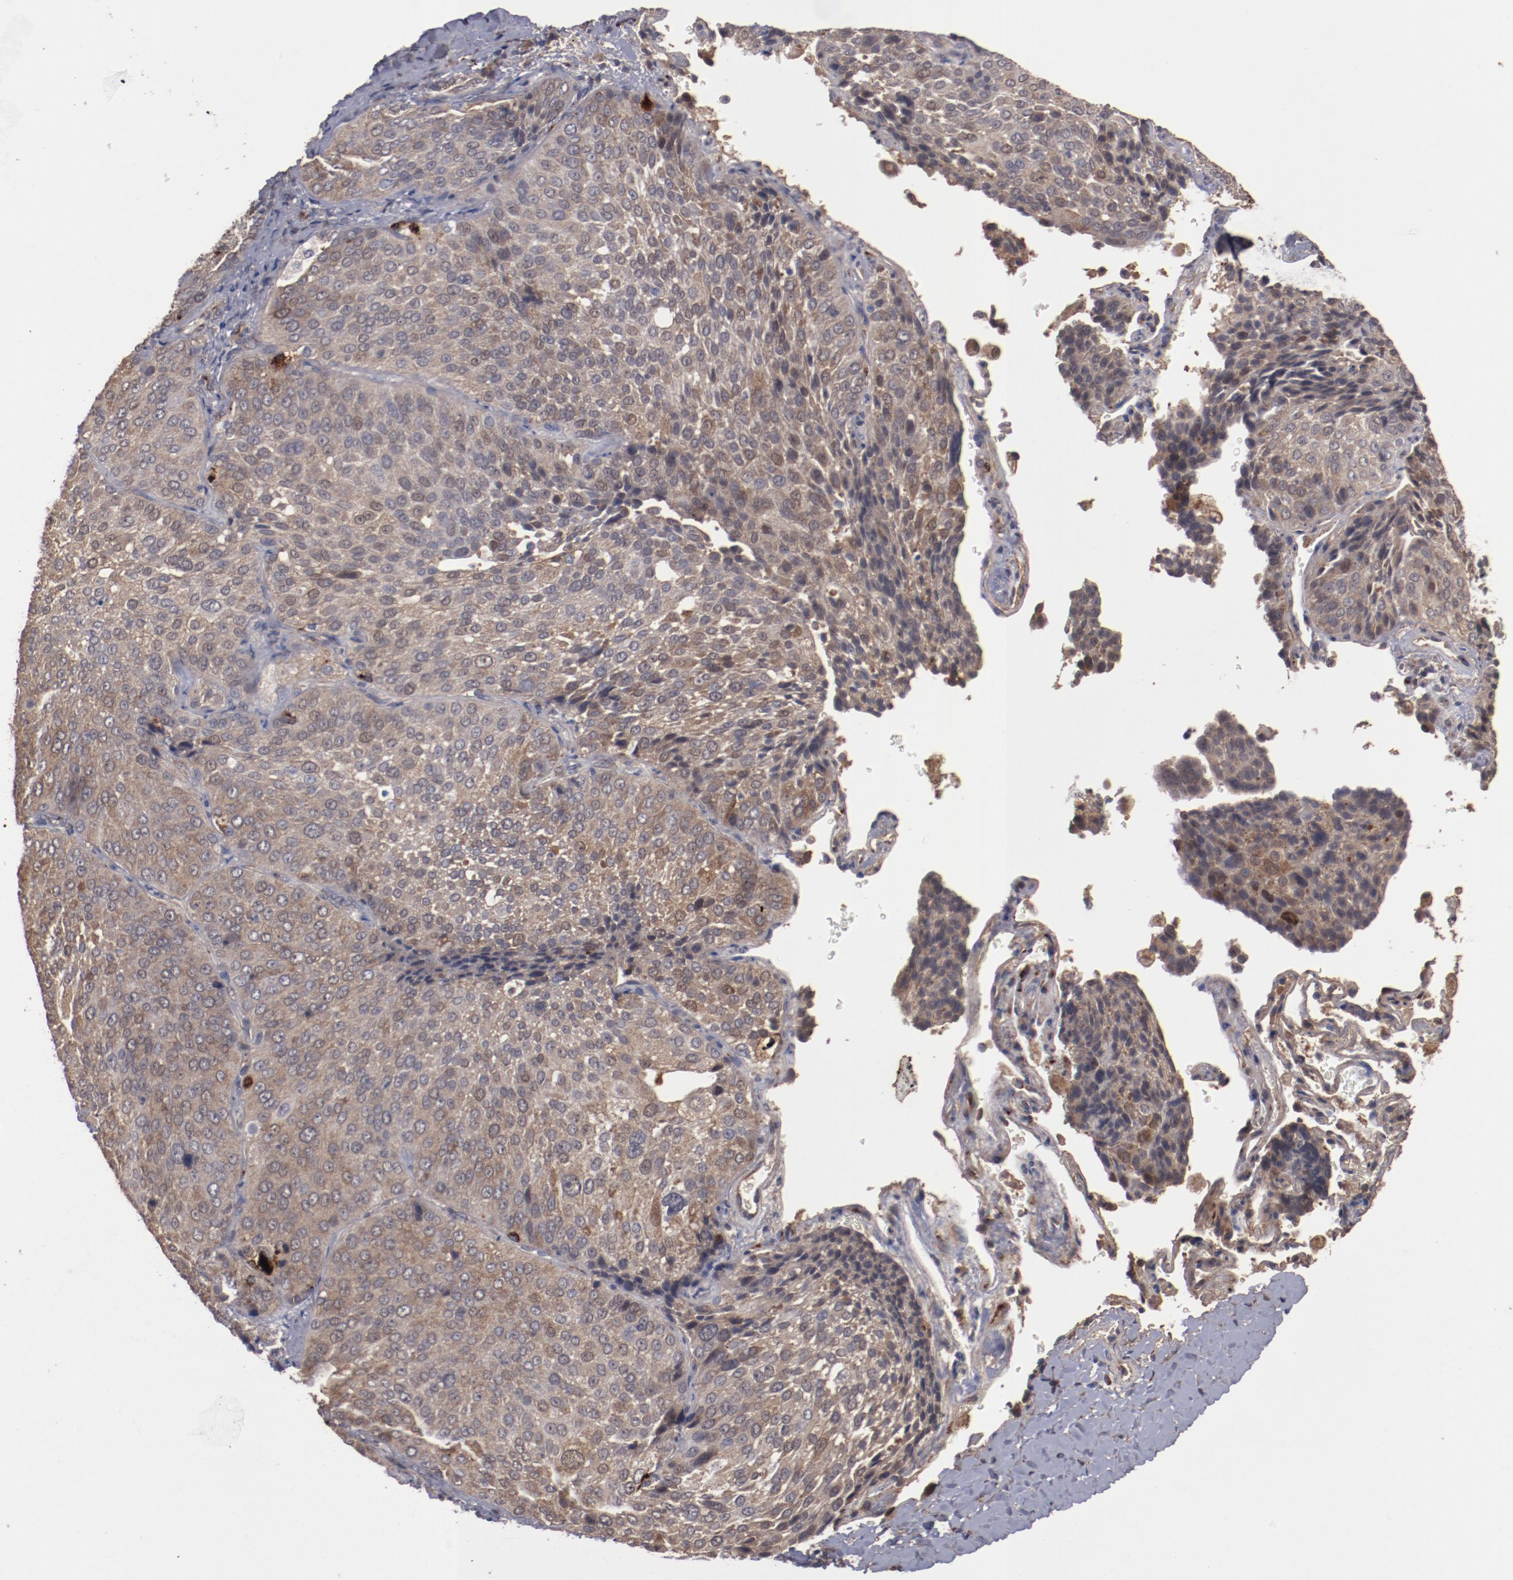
{"staining": {"intensity": "strong", "quantity": "<25%", "location": "cytoplasmic/membranous"}, "tissue": "lung cancer", "cell_type": "Tumor cells", "image_type": "cancer", "snomed": [{"axis": "morphology", "description": "Squamous cell carcinoma, NOS"}, {"axis": "topography", "description": "Lung"}], "caption": "An immunohistochemistry (IHC) histopathology image of neoplastic tissue is shown. Protein staining in brown labels strong cytoplasmic/membranous positivity in squamous cell carcinoma (lung) within tumor cells. The staining was performed using DAB, with brown indicating positive protein expression. Nuclei are stained blue with hematoxylin.", "gene": "DIPK2B", "patient": {"sex": "male", "age": 54}}